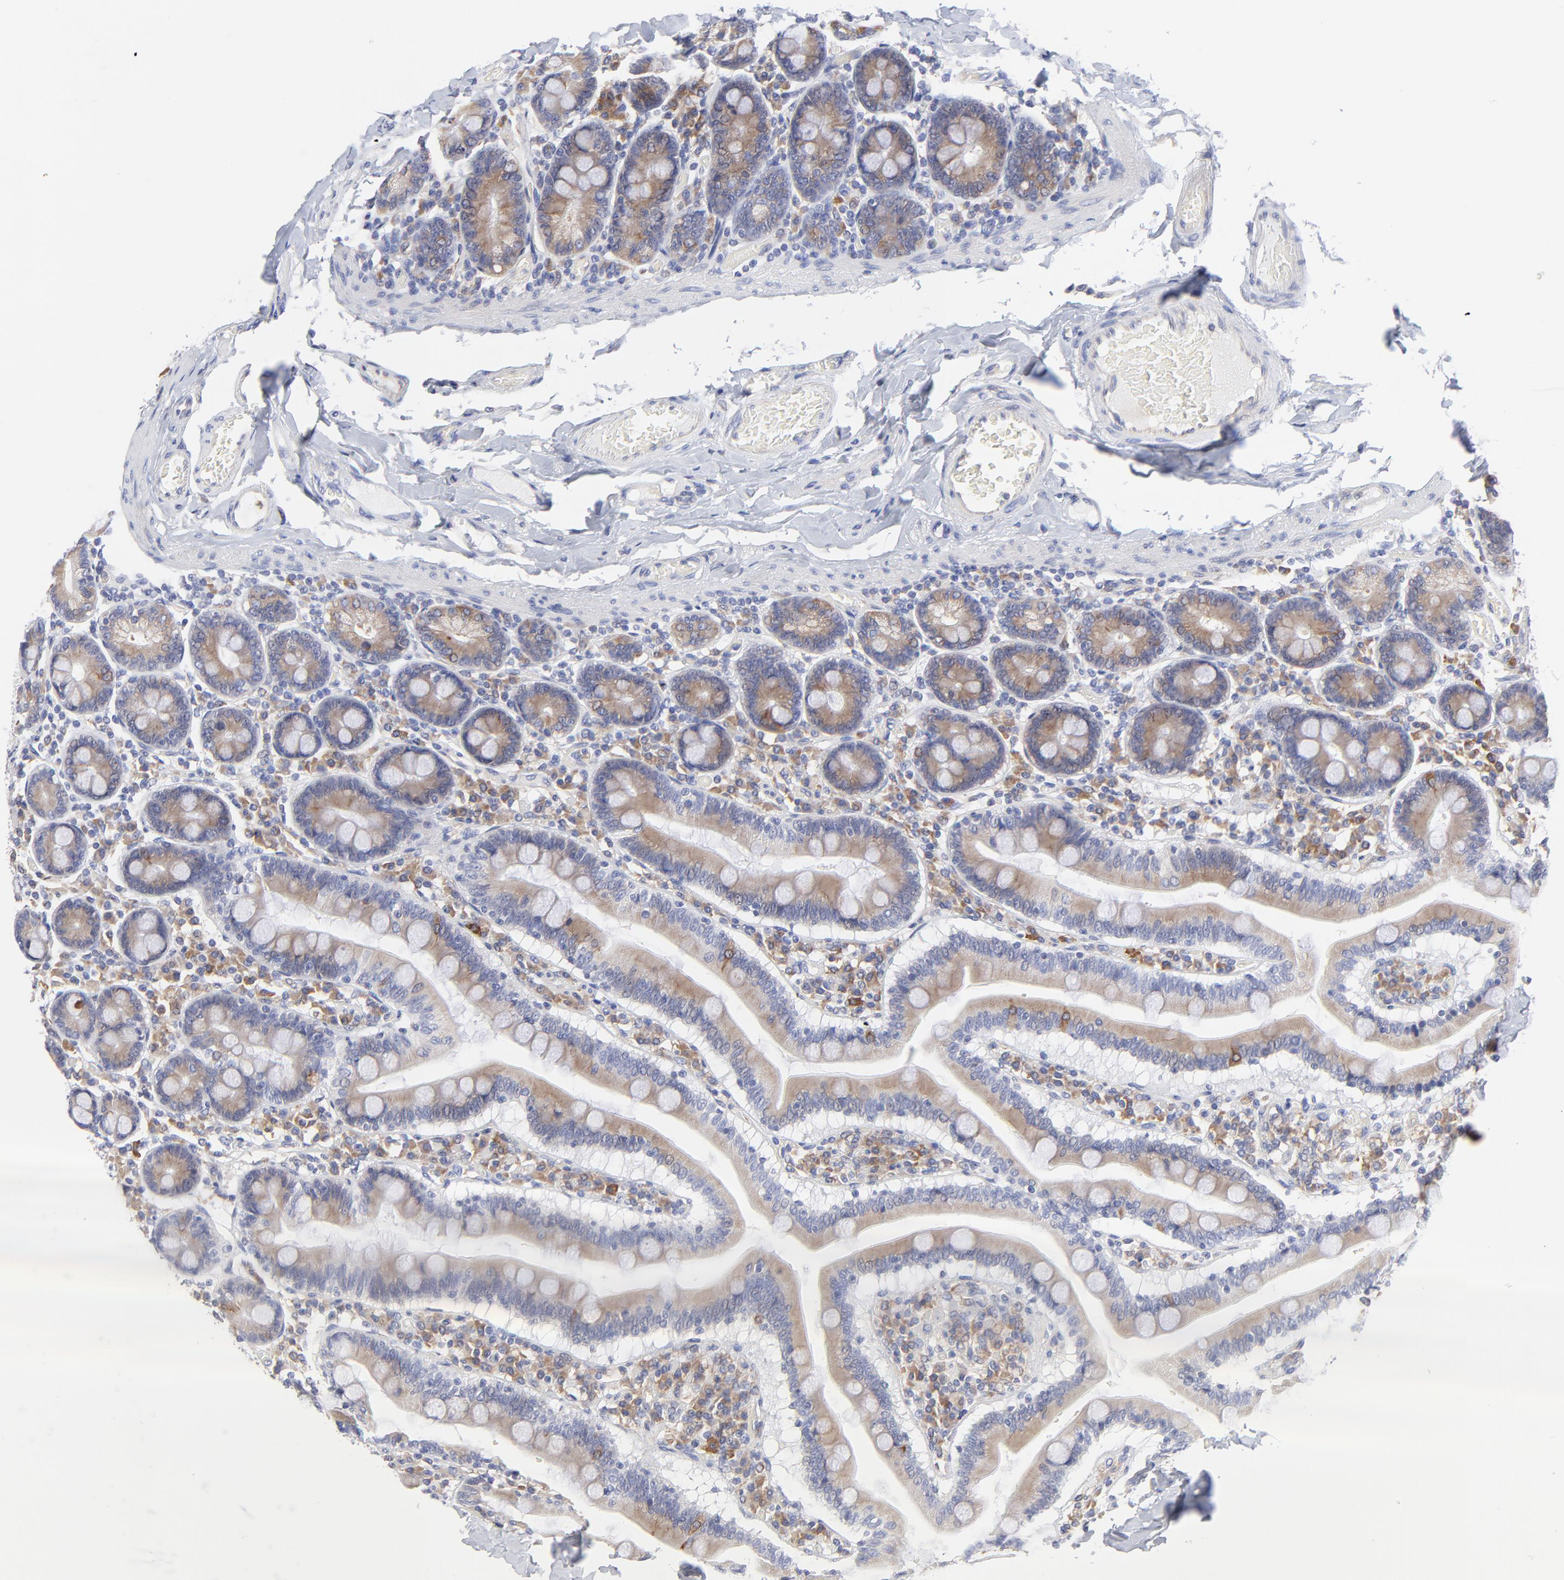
{"staining": {"intensity": "moderate", "quantity": ">75%", "location": "cytoplasmic/membranous"}, "tissue": "duodenum", "cell_type": "Glandular cells", "image_type": "normal", "snomed": [{"axis": "morphology", "description": "Normal tissue, NOS"}, {"axis": "topography", "description": "Duodenum"}], "caption": "This micrograph reveals immunohistochemistry staining of normal duodenum, with medium moderate cytoplasmic/membranous positivity in approximately >75% of glandular cells.", "gene": "MOSPD2", "patient": {"sex": "male", "age": 66}}